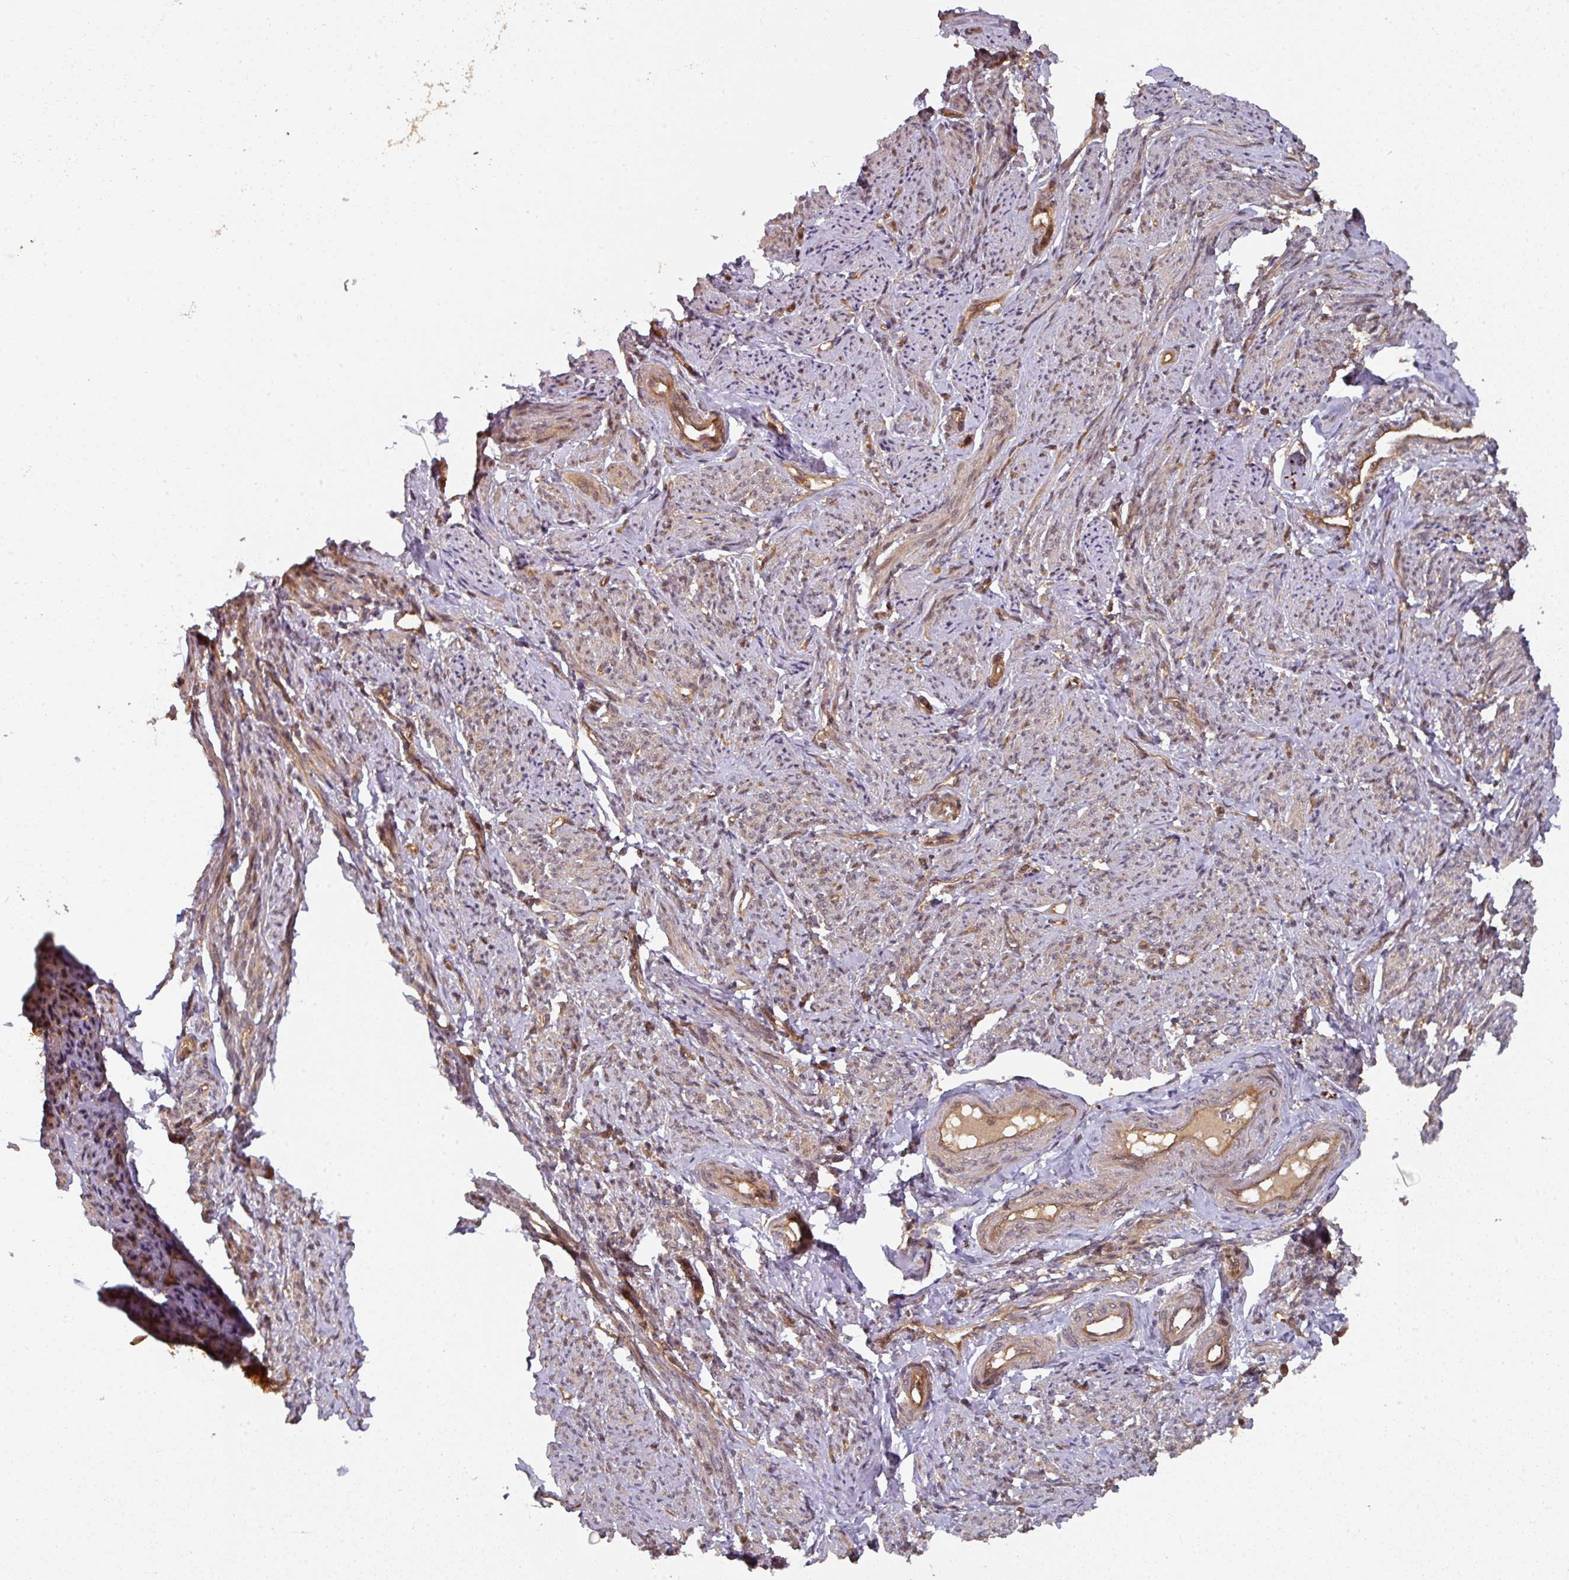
{"staining": {"intensity": "moderate", "quantity": ">75%", "location": "cytoplasmic/membranous"}, "tissue": "smooth muscle", "cell_type": "Smooth muscle cells", "image_type": "normal", "snomed": [{"axis": "morphology", "description": "Normal tissue, NOS"}, {"axis": "topography", "description": "Smooth muscle"}], "caption": "DAB immunohistochemical staining of normal smooth muscle demonstrates moderate cytoplasmic/membranous protein expression in approximately >75% of smooth muscle cells. The staining is performed using DAB brown chromogen to label protein expression. The nuclei are counter-stained blue using hematoxylin.", "gene": "EIF4EBP2", "patient": {"sex": "female", "age": 65}}